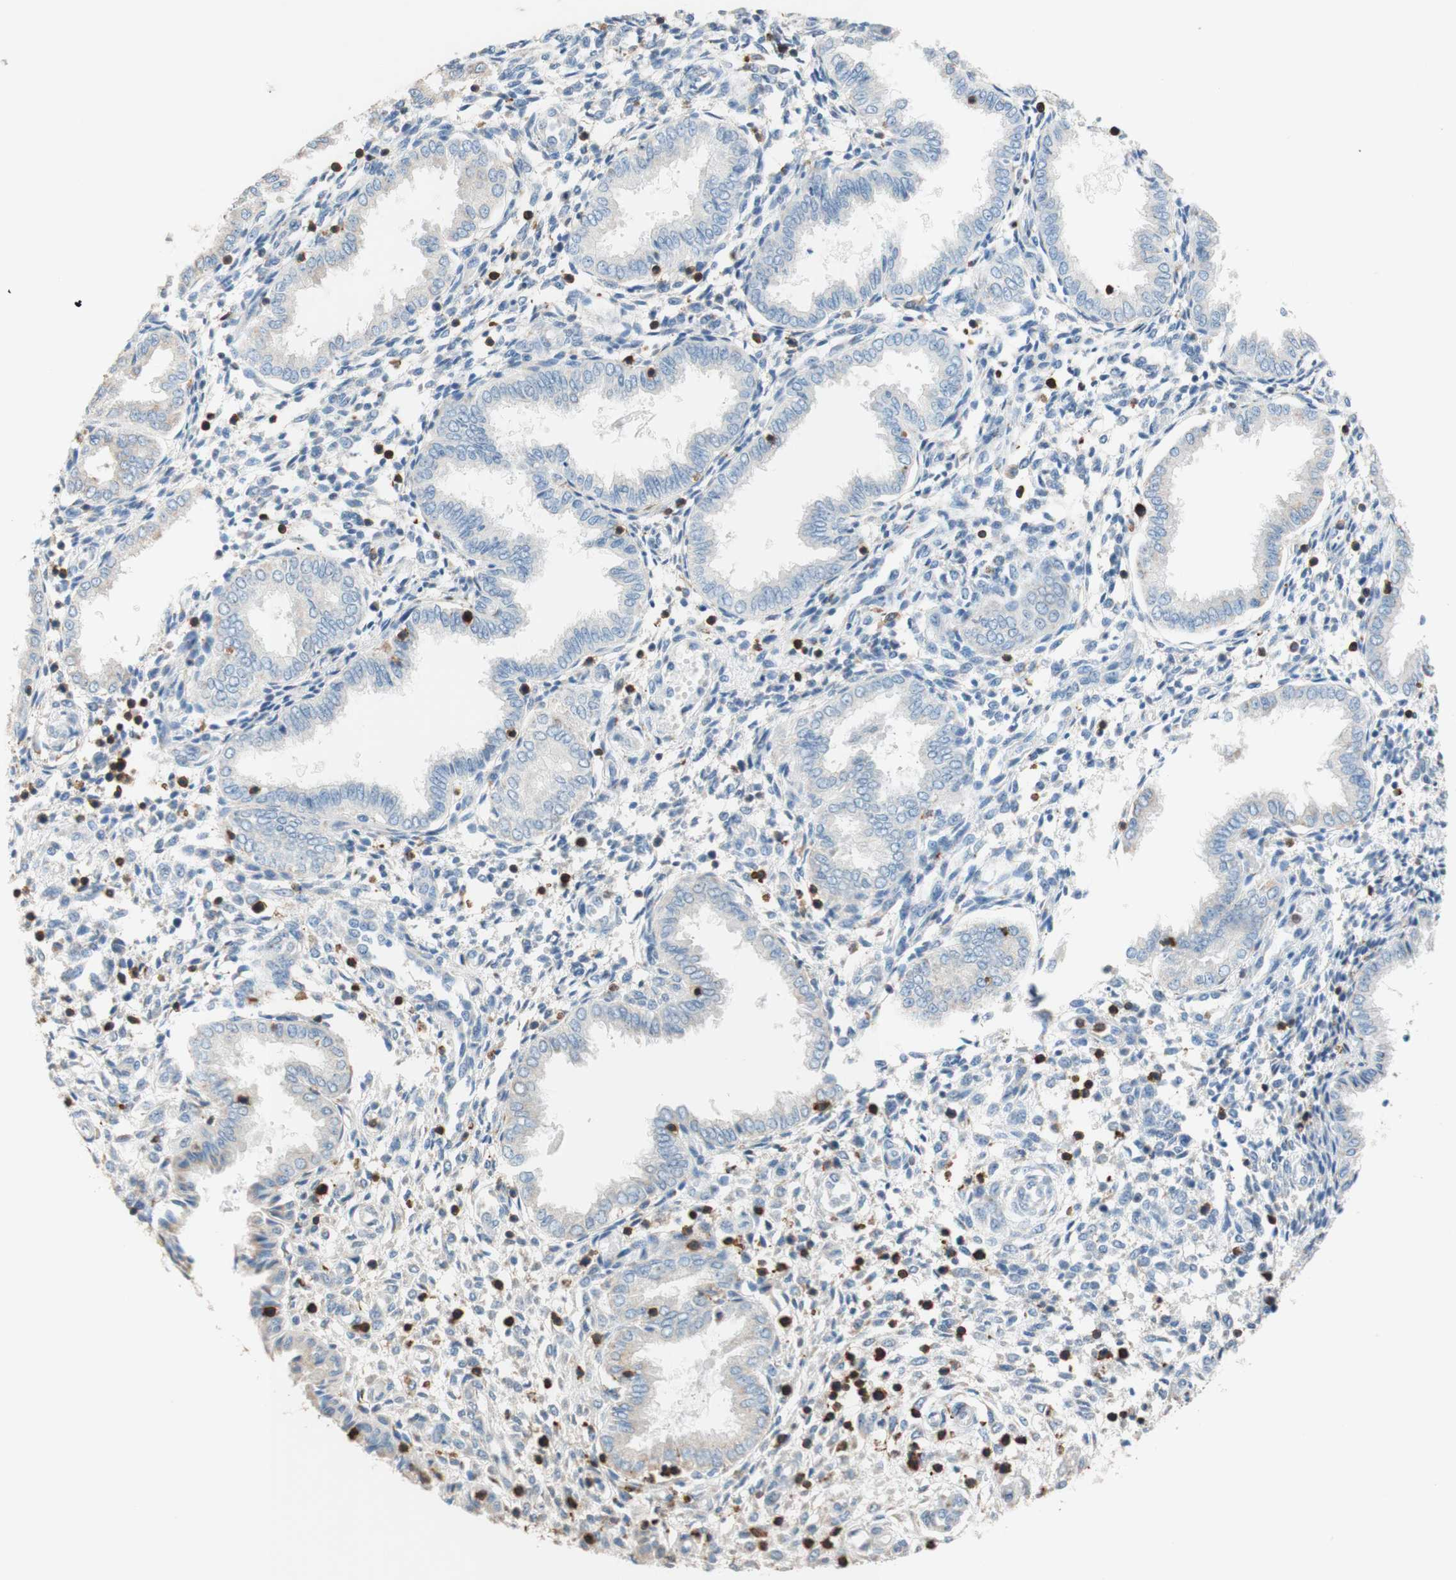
{"staining": {"intensity": "moderate", "quantity": "<25%", "location": "cytoplasmic/membranous"}, "tissue": "endometrium", "cell_type": "Cells in endometrial stroma", "image_type": "normal", "snomed": [{"axis": "morphology", "description": "Normal tissue, NOS"}, {"axis": "topography", "description": "Endometrium"}], "caption": "IHC micrograph of normal endometrium: endometrium stained using immunohistochemistry (IHC) exhibits low levels of moderate protein expression localized specifically in the cytoplasmic/membranous of cells in endometrial stroma, appearing as a cytoplasmic/membranous brown color.", "gene": "SPINK6", "patient": {"sex": "female", "age": 33}}